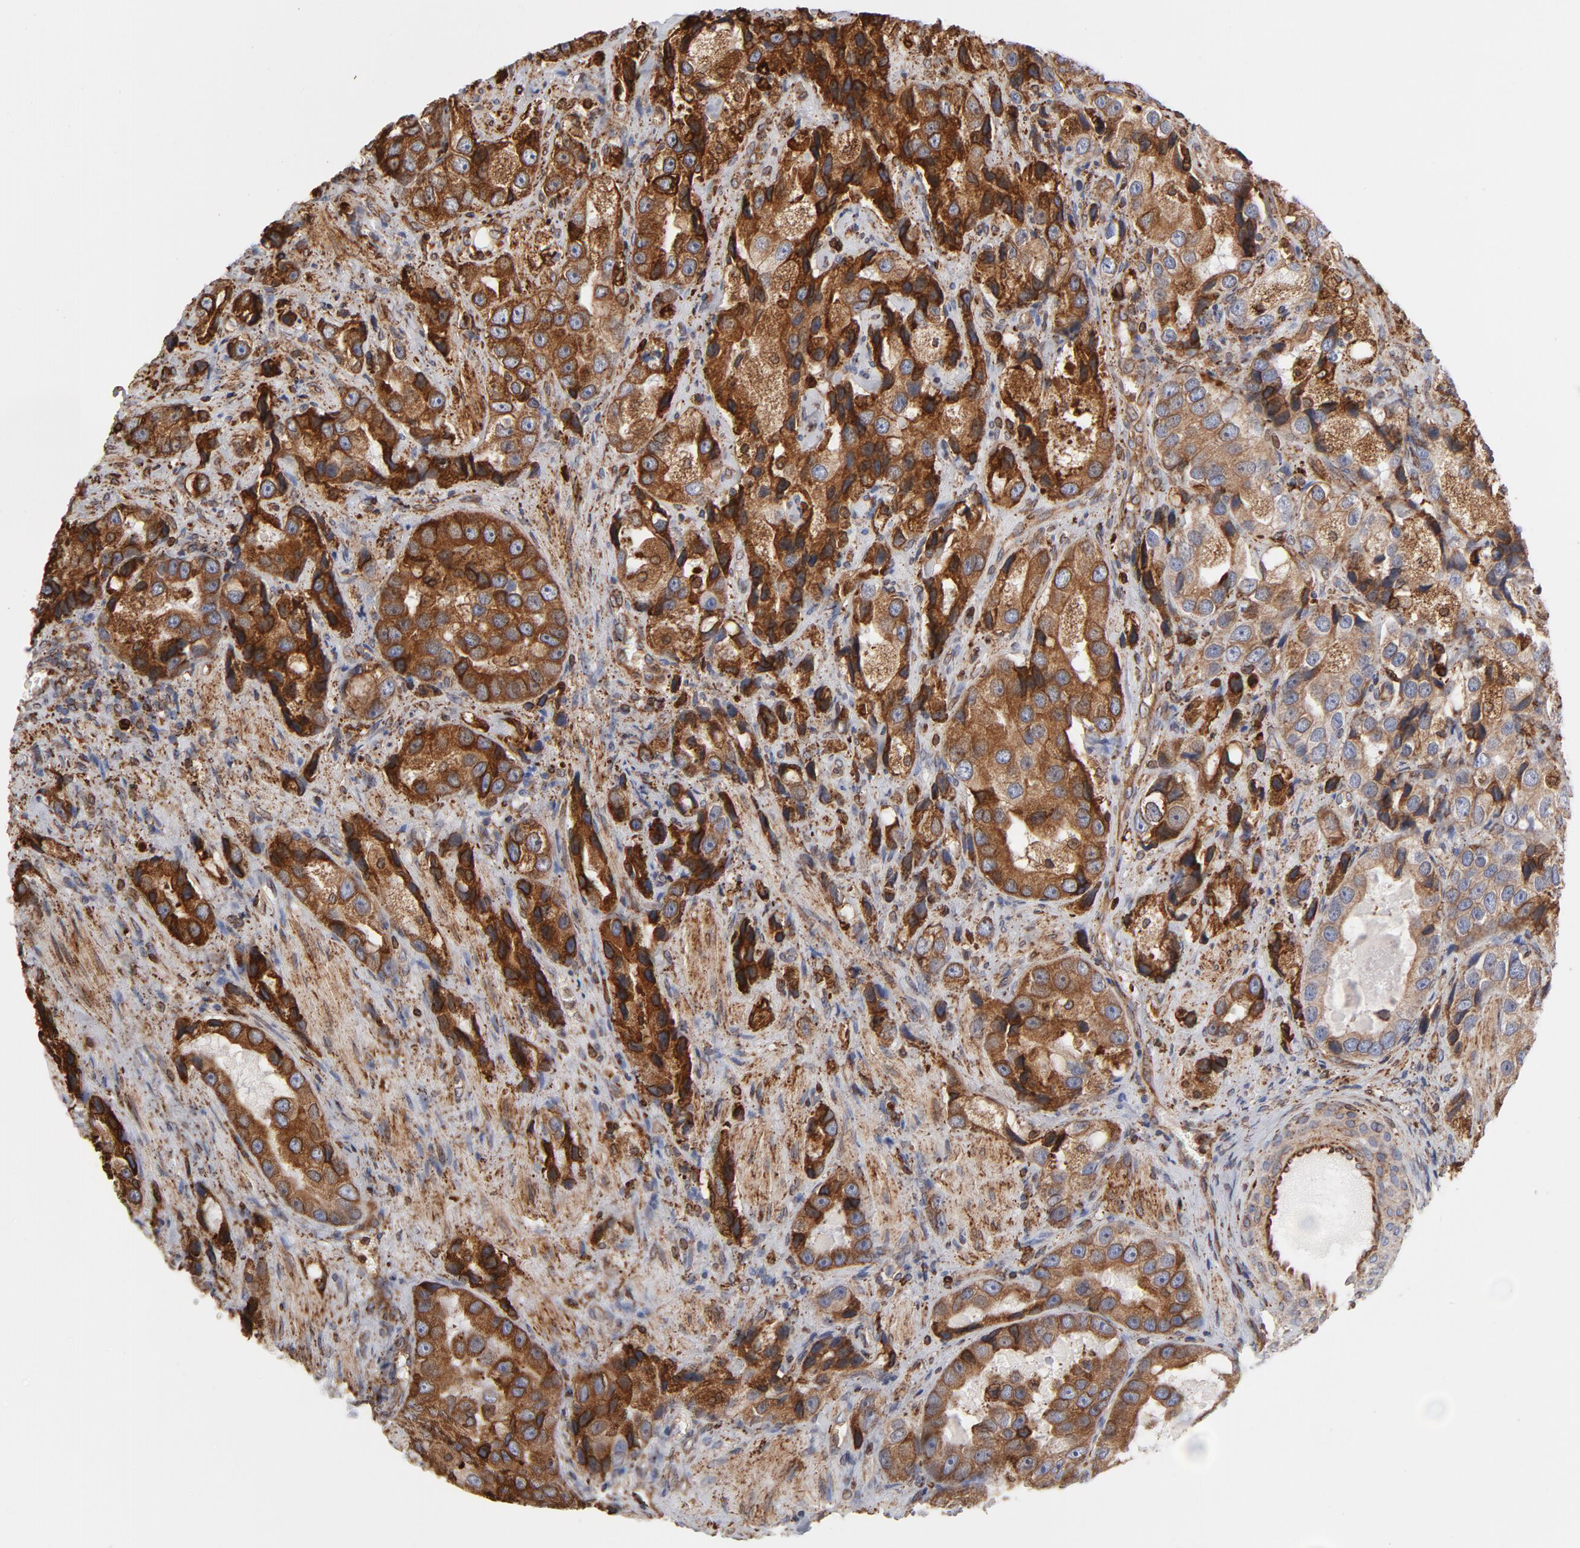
{"staining": {"intensity": "strong", "quantity": ">75%", "location": "cytoplasmic/membranous"}, "tissue": "prostate cancer", "cell_type": "Tumor cells", "image_type": "cancer", "snomed": [{"axis": "morphology", "description": "Adenocarcinoma, High grade"}, {"axis": "topography", "description": "Prostate"}], "caption": "A photomicrograph of prostate cancer (high-grade adenocarcinoma) stained for a protein exhibits strong cytoplasmic/membranous brown staining in tumor cells. The staining is performed using DAB brown chromogen to label protein expression. The nuclei are counter-stained blue using hematoxylin.", "gene": "CANX", "patient": {"sex": "male", "age": 63}}